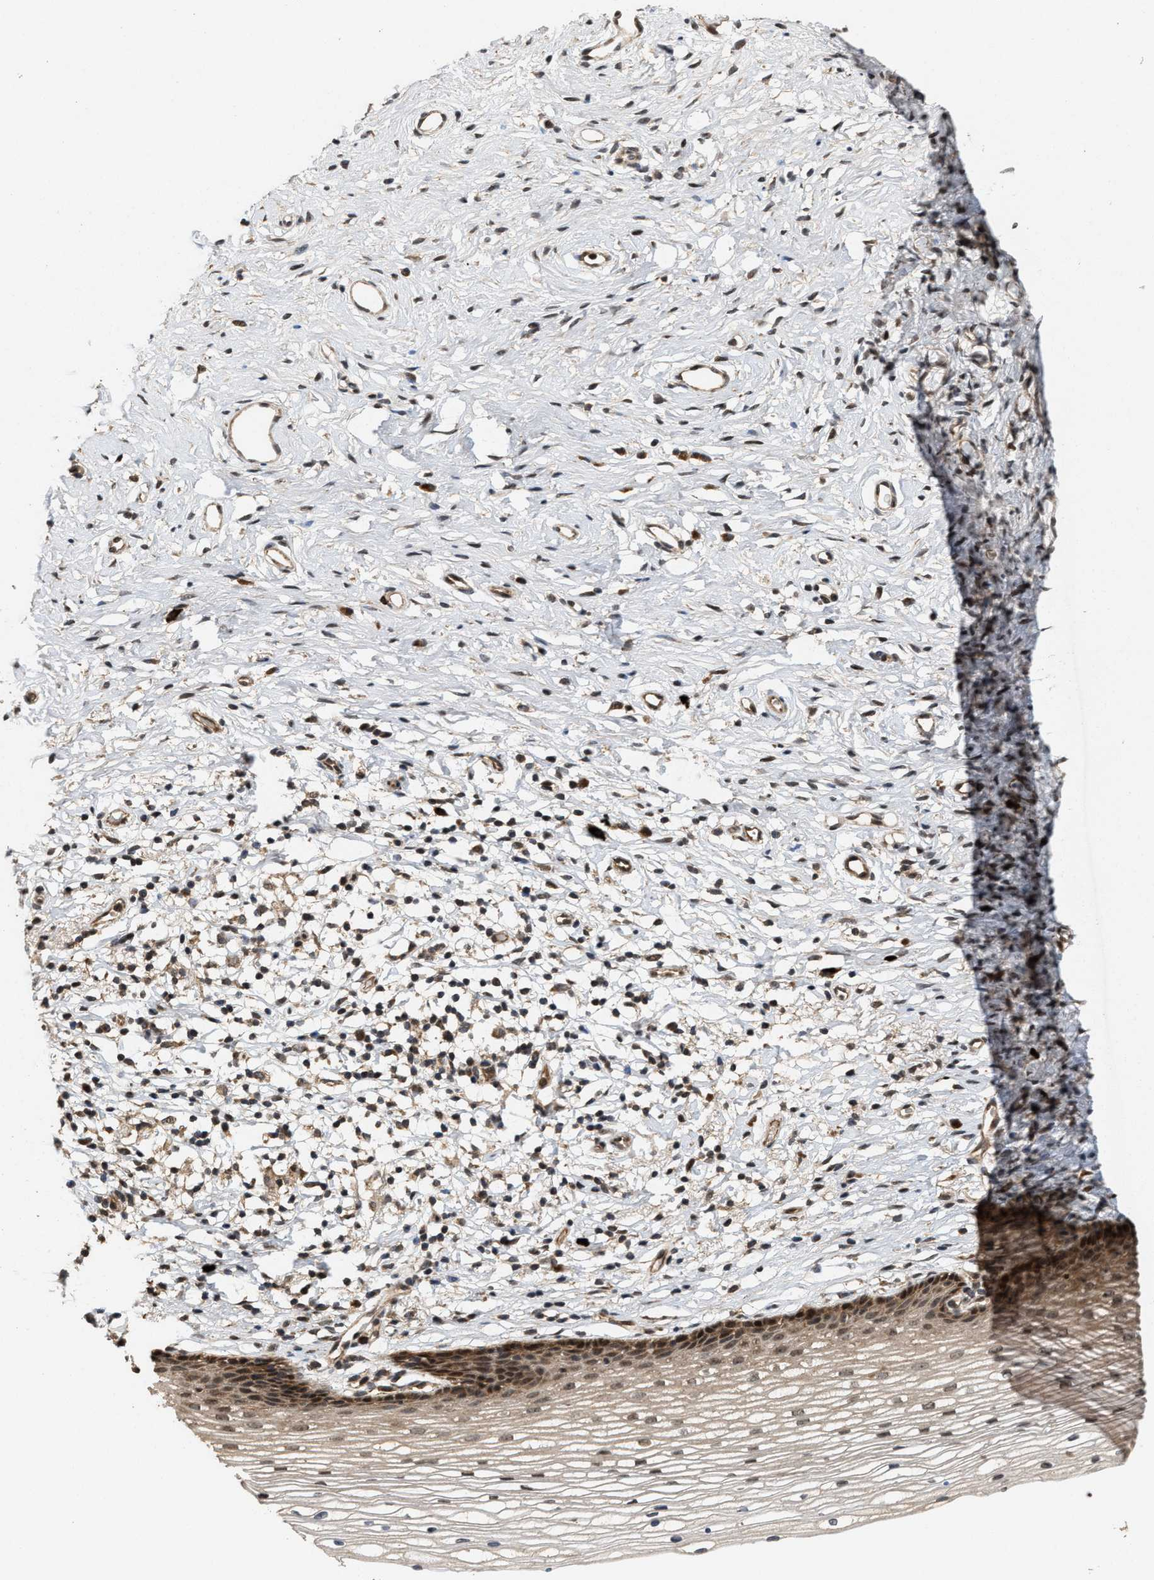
{"staining": {"intensity": "moderate", "quantity": ">75%", "location": "cytoplasmic/membranous,nuclear"}, "tissue": "cervix", "cell_type": "Glandular cells", "image_type": "normal", "snomed": [{"axis": "morphology", "description": "Normal tissue, NOS"}, {"axis": "topography", "description": "Cervix"}], "caption": "Moderate cytoplasmic/membranous,nuclear positivity for a protein is seen in approximately >75% of glandular cells of unremarkable cervix using immunohistochemistry.", "gene": "ELP2", "patient": {"sex": "female", "age": 77}}